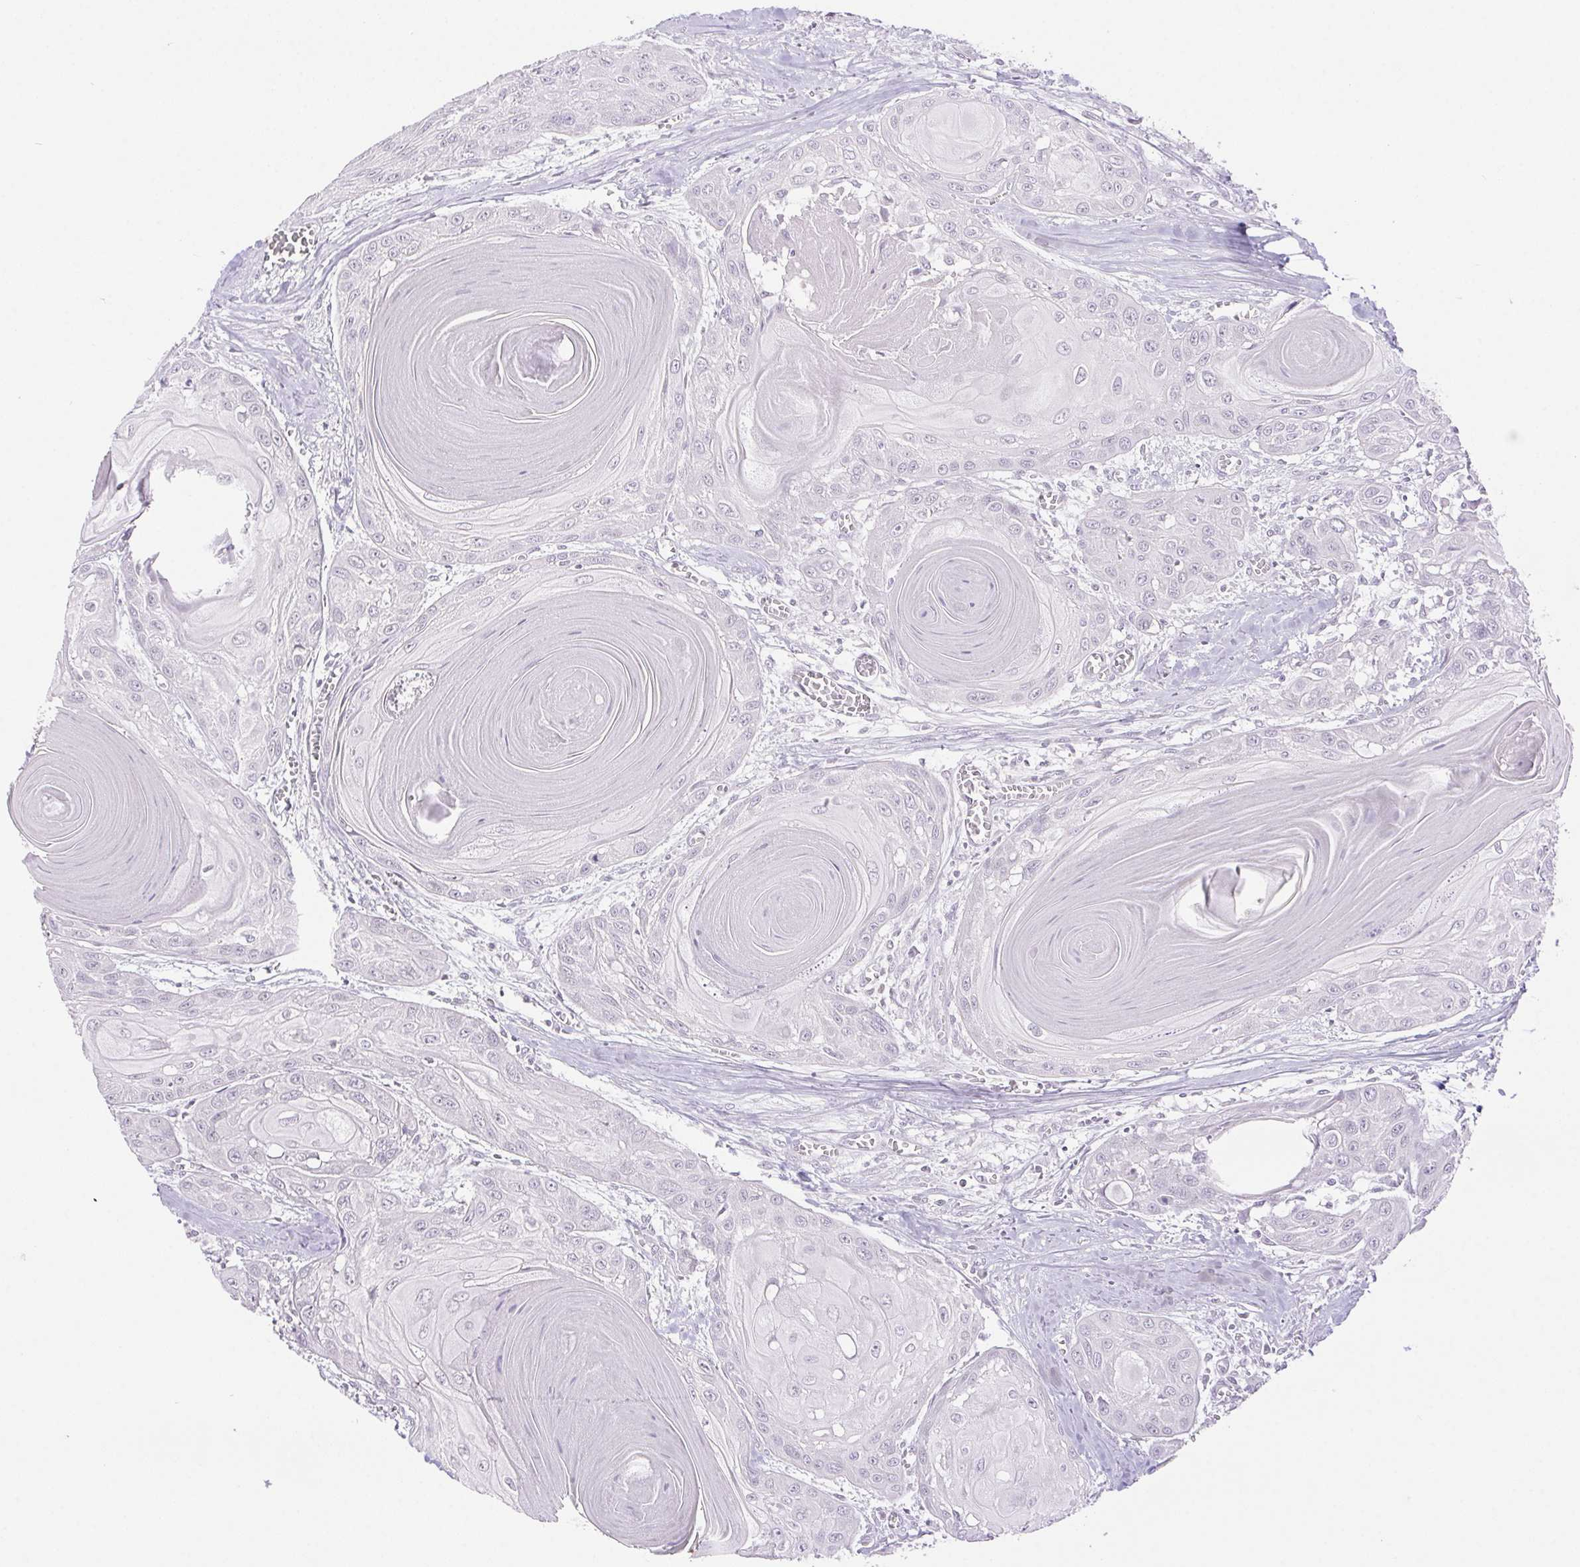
{"staining": {"intensity": "negative", "quantity": "none", "location": "none"}, "tissue": "head and neck cancer", "cell_type": "Tumor cells", "image_type": "cancer", "snomed": [{"axis": "morphology", "description": "Squamous cell carcinoma, NOS"}, {"axis": "topography", "description": "Oral tissue"}, {"axis": "topography", "description": "Head-Neck"}], "caption": "The immunohistochemistry micrograph has no significant positivity in tumor cells of head and neck cancer (squamous cell carcinoma) tissue.", "gene": "DDX17", "patient": {"sex": "male", "age": 71}}